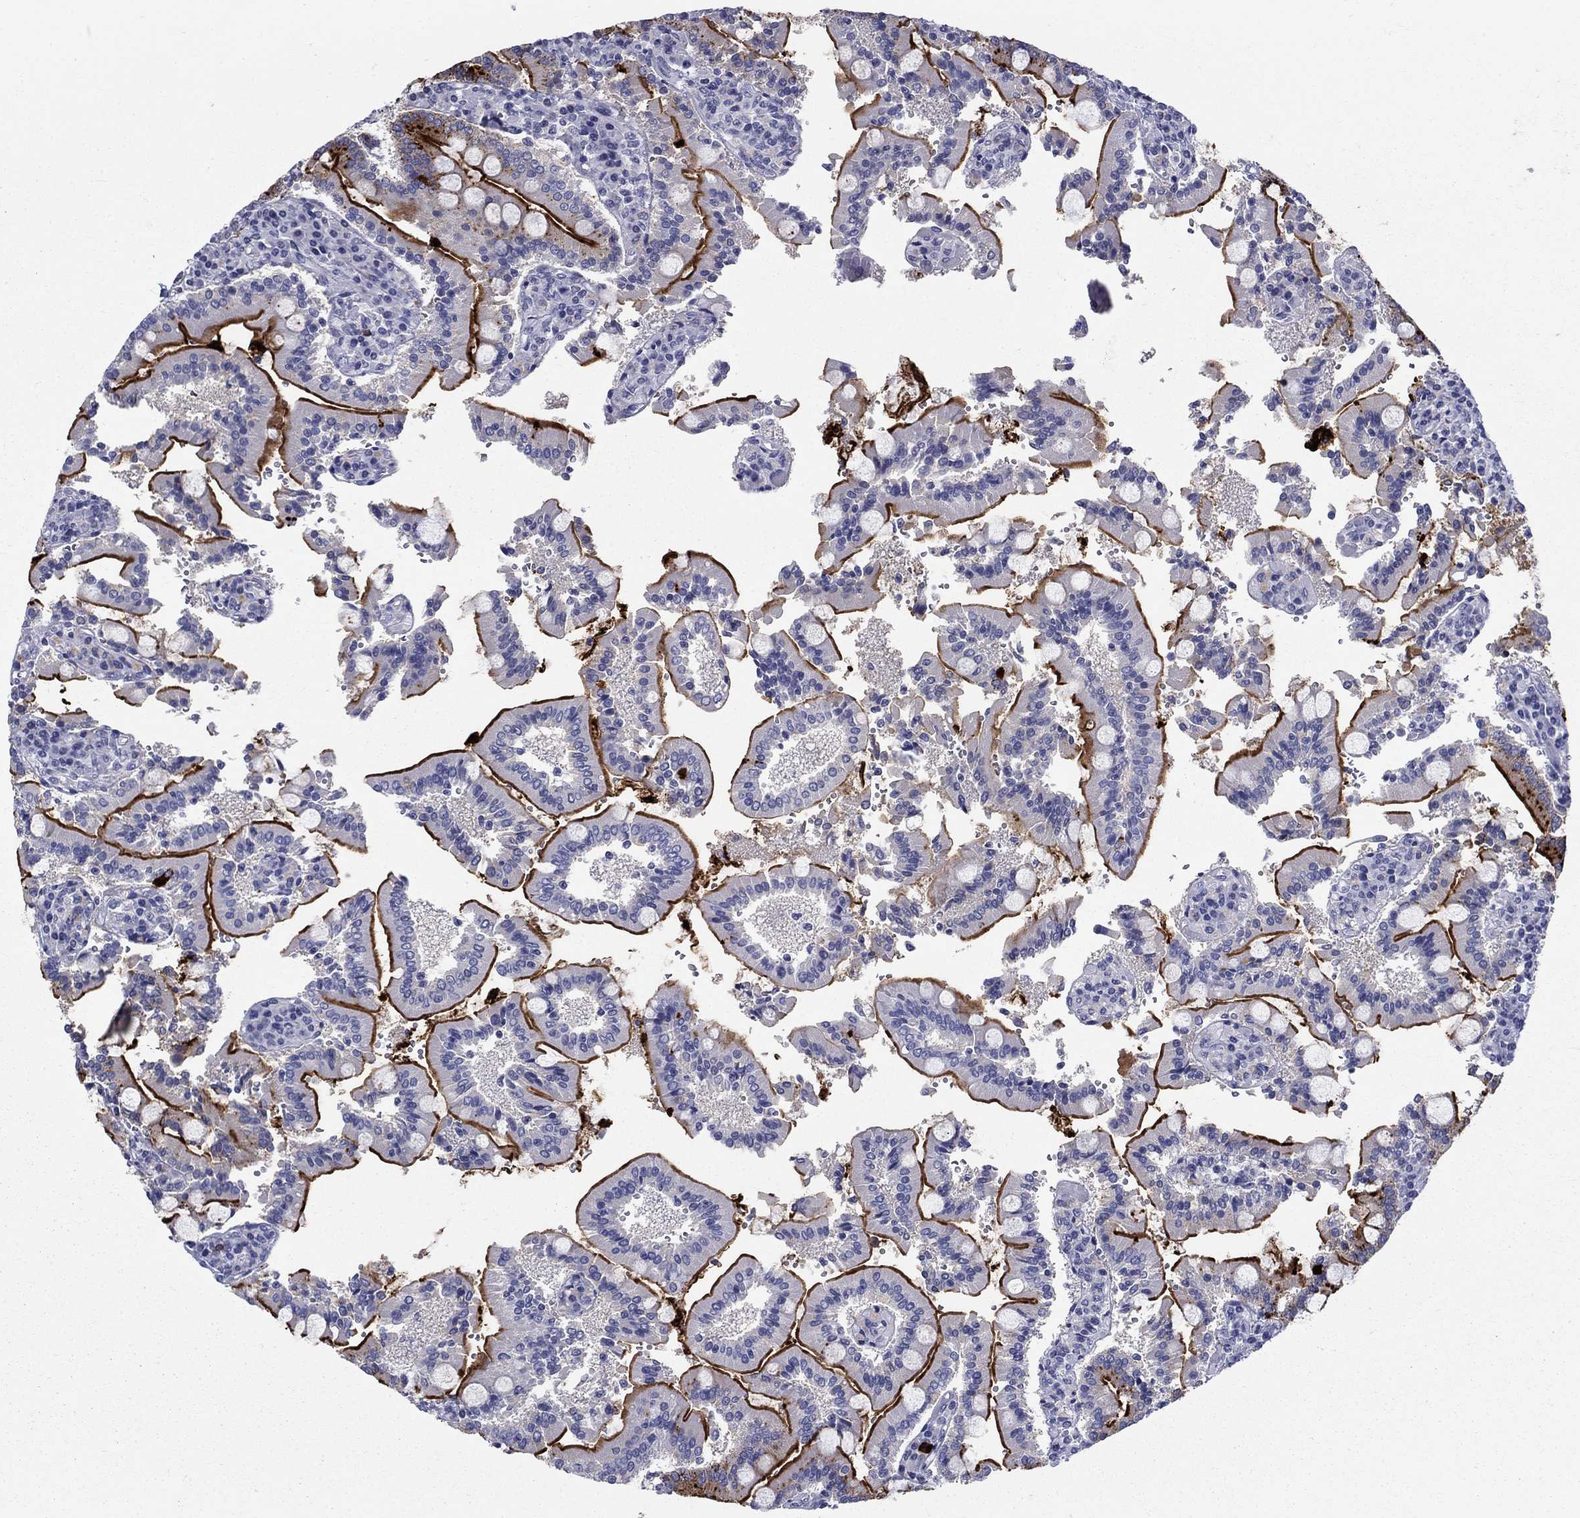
{"staining": {"intensity": "strong", "quantity": ">75%", "location": "cytoplasmic/membranous"}, "tissue": "duodenum", "cell_type": "Glandular cells", "image_type": "normal", "snomed": [{"axis": "morphology", "description": "Normal tissue, NOS"}, {"axis": "topography", "description": "Duodenum"}], "caption": "Immunohistochemistry histopathology image of normal duodenum: human duodenum stained using immunohistochemistry (IHC) displays high levels of strong protein expression localized specifically in the cytoplasmic/membranous of glandular cells, appearing as a cytoplasmic/membranous brown color.", "gene": "C4orf19", "patient": {"sex": "female", "age": 62}}